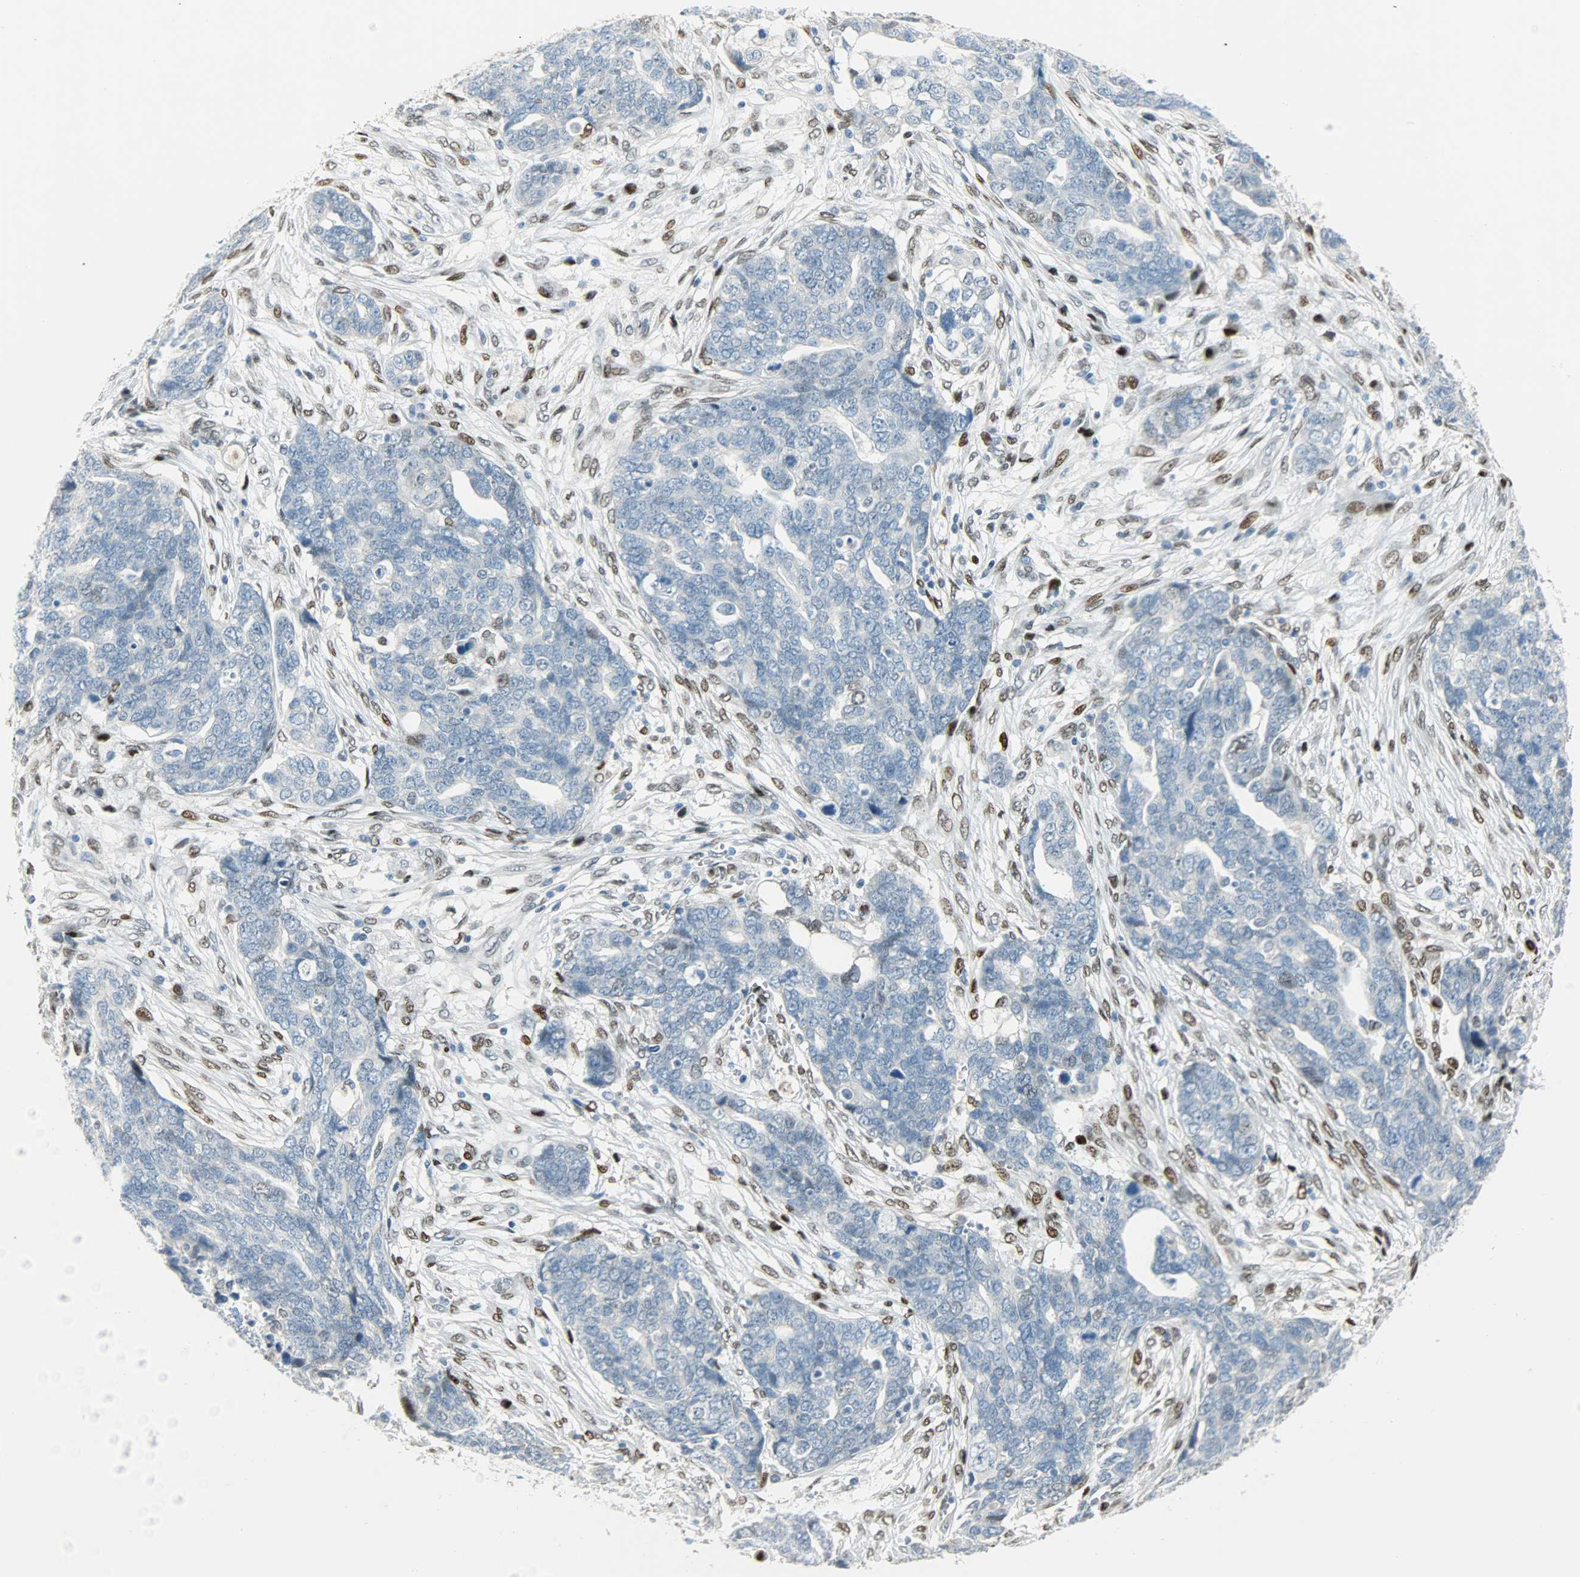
{"staining": {"intensity": "weak", "quantity": "<25%", "location": "nuclear"}, "tissue": "ovarian cancer", "cell_type": "Tumor cells", "image_type": "cancer", "snomed": [{"axis": "morphology", "description": "Normal tissue, NOS"}, {"axis": "morphology", "description": "Cystadenocarcinoma, serous, NOS"}, {"axis": "topography", "description": "Fallopian tube"}, {"axis": "topography", "description": "Ovary"}], "caption": "Protein analysis of ovarian serous cystadenocarcinoma displays no significant expression in tumor cells.", "gene": "JUNB", "patient": {"sex": "female", "age": 56}}